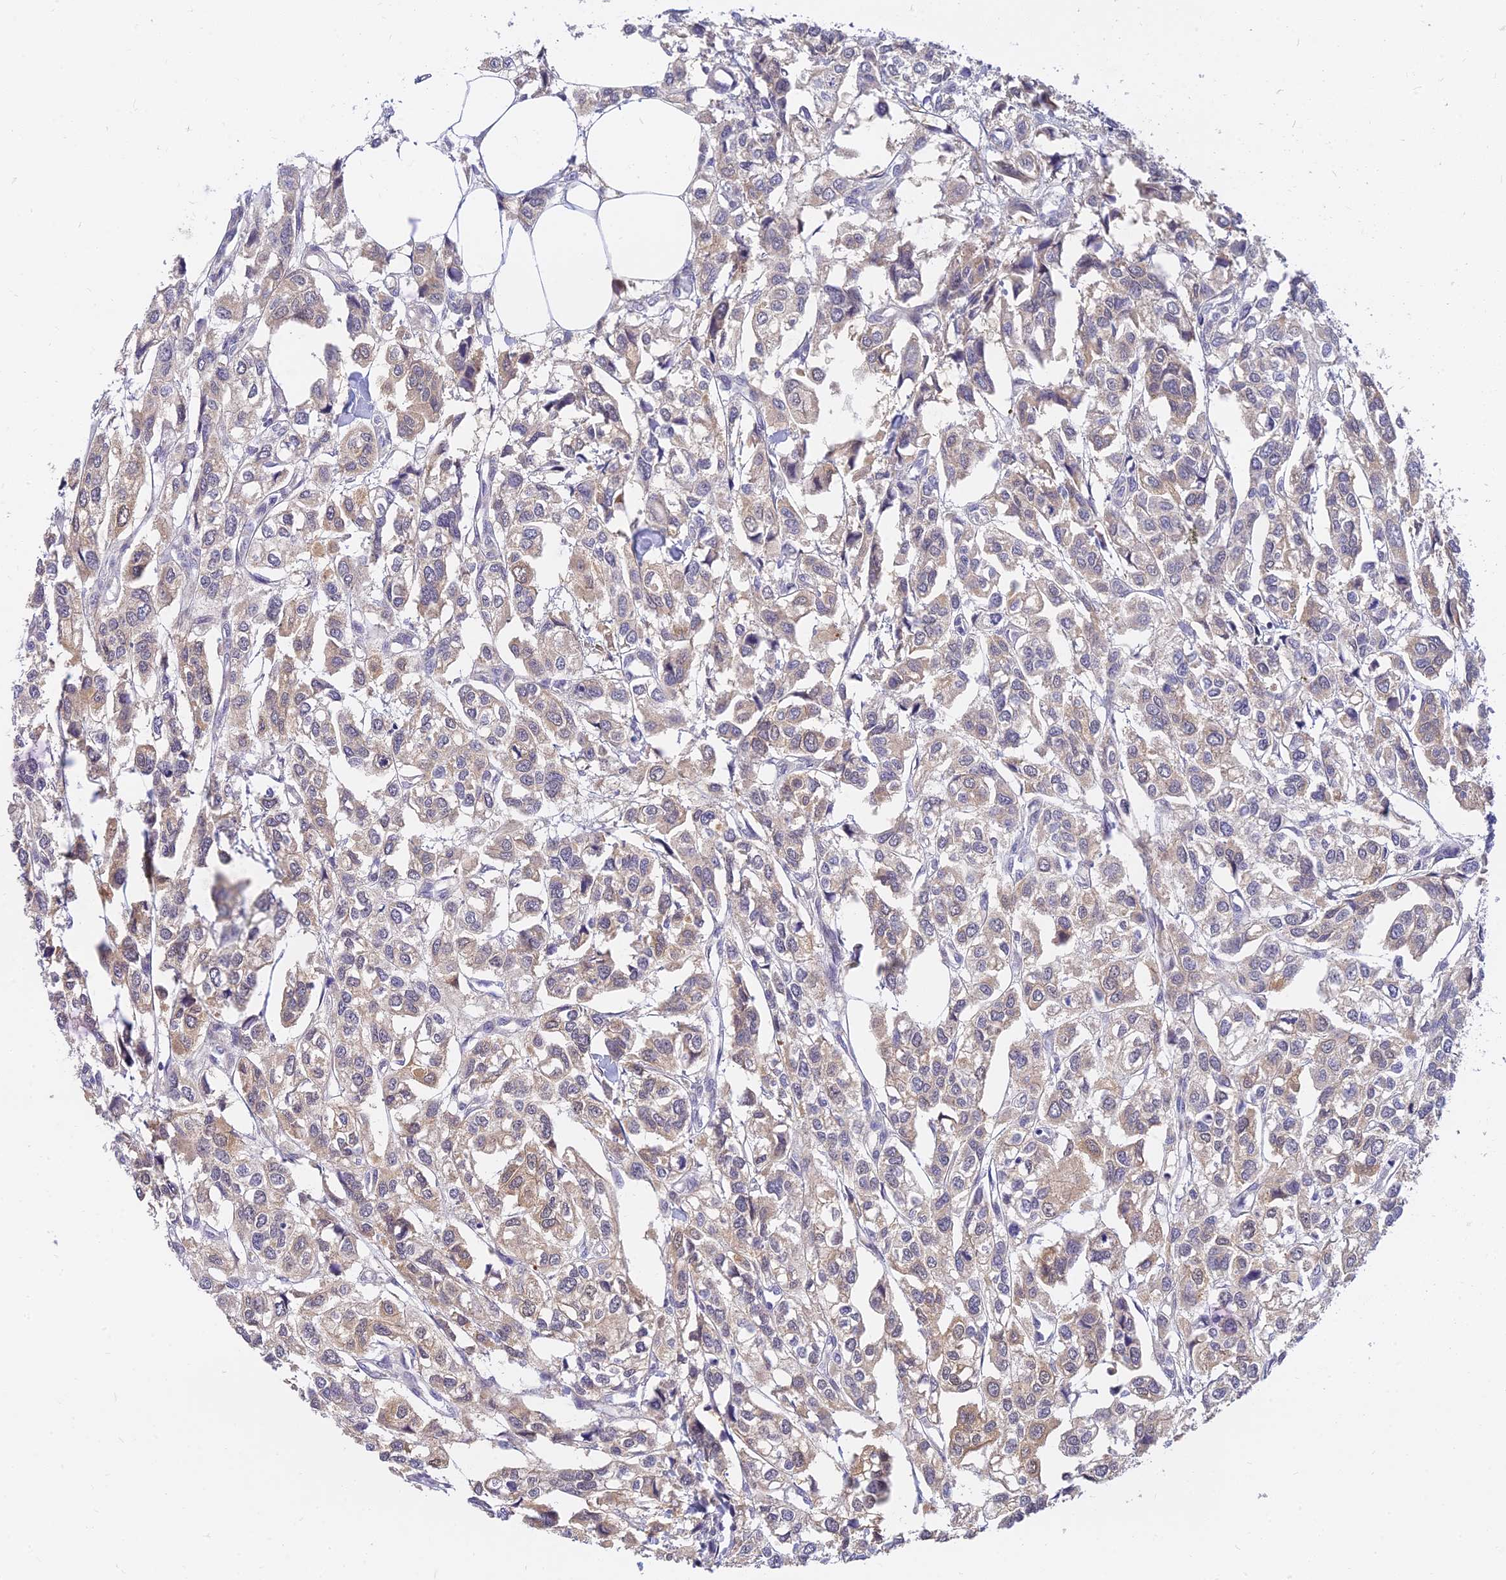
{"staining": {"intensity": "weak", "quantity": "25%-75%", "location": "cytoplasmic/membranous"}, "tissue": "urothelial cancer", "cell_type": "Tumor cells", "image_type": "cancer", "snomed": [{"axis": "morphology", "description": "Urothelial carcinoma, High grade"}, {"axis": "topography", "description": "Urinary bladder"}], "caption": "Immunohistochemical staining of human urothelial cancer reveals low levels of weak cytoplasmic/membranous protein staining in about 25%-75% of tumor cells.", "gene": "ANKS4B", "patient": {"sex": "male", "age": 67}}